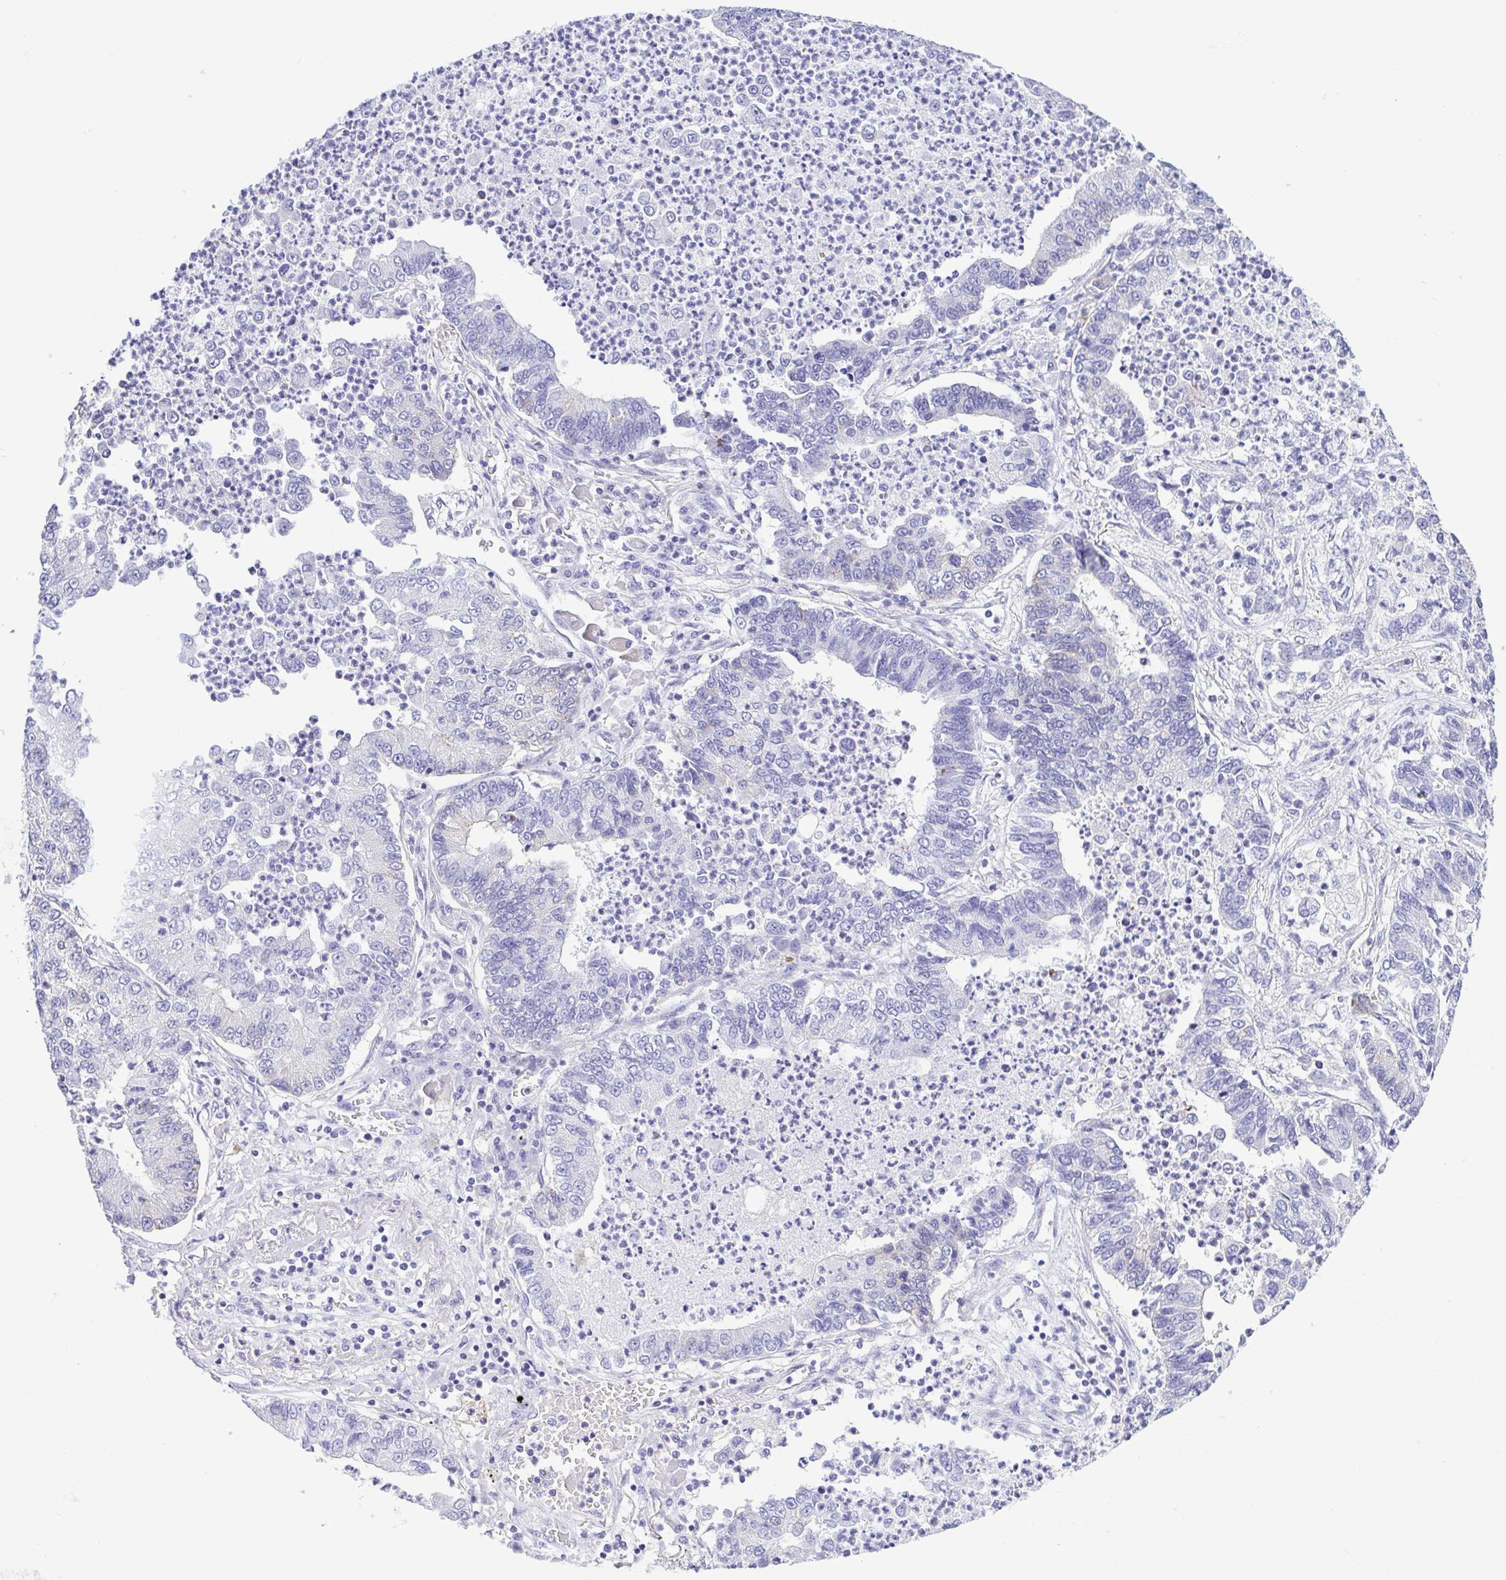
{"staining": {"intensity": "negative", "quantity": "none", "location": "none"}, "tissue": "lung cancer", "cell_type": "Tumor cells", "image_type": "cancer", "snomed": [{"axis": "morphology", "description": "Adenocarcinoma, NOS"}, {"axis": "topography", "description": "Lung"}], "caption": "Tumor cells are negative for protein expression in human lung cancer. (Brightfield microscopy of DAB IHC at high magnification).", "gene": "GPR182", "patient": {"sex": "female", "age": 57}}